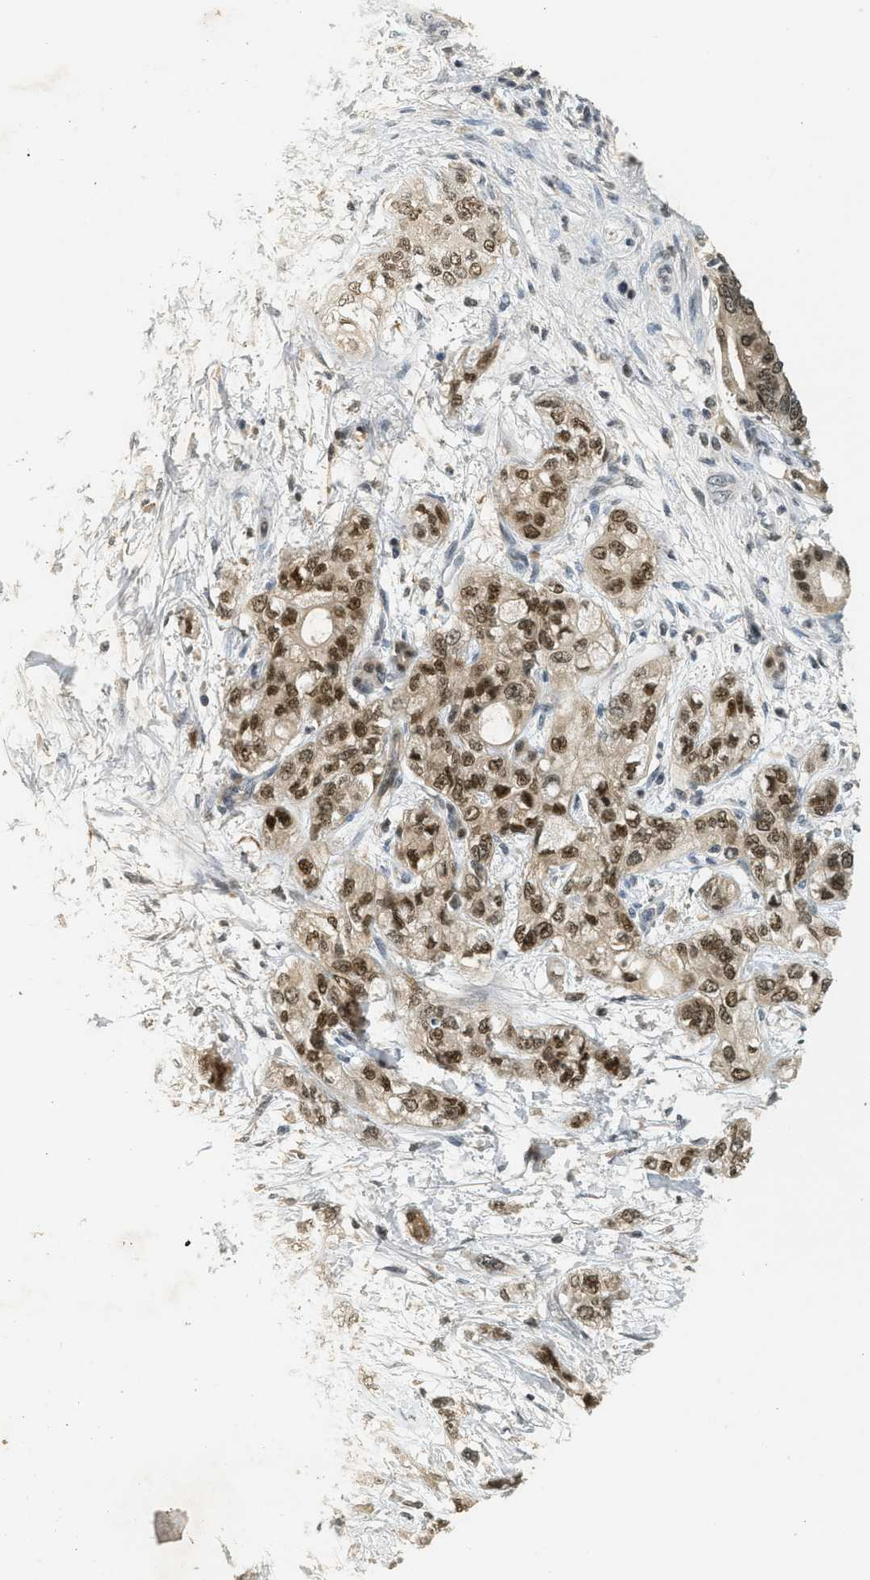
{"staining": {"intensity": "strong", "quantity": ">75%", "location": "nuclear"}, "tissue": "pancreatic cancer", "cell_type": "Tumor cells", "image_type": "cancer", "snomed": [{"axis": "morphology", "description": "Adenocarcinoma, NOS"}, {"axis": "topography", "description": "Pancreas"}], "caption": "The image demonstrates a brown stain indicating the presence of a protein in the nuclear of tumor cells in pancreatic adenocarcinoma.", "gene": "DNAJB1", "patient": {"sex": "male", "age": 70}}